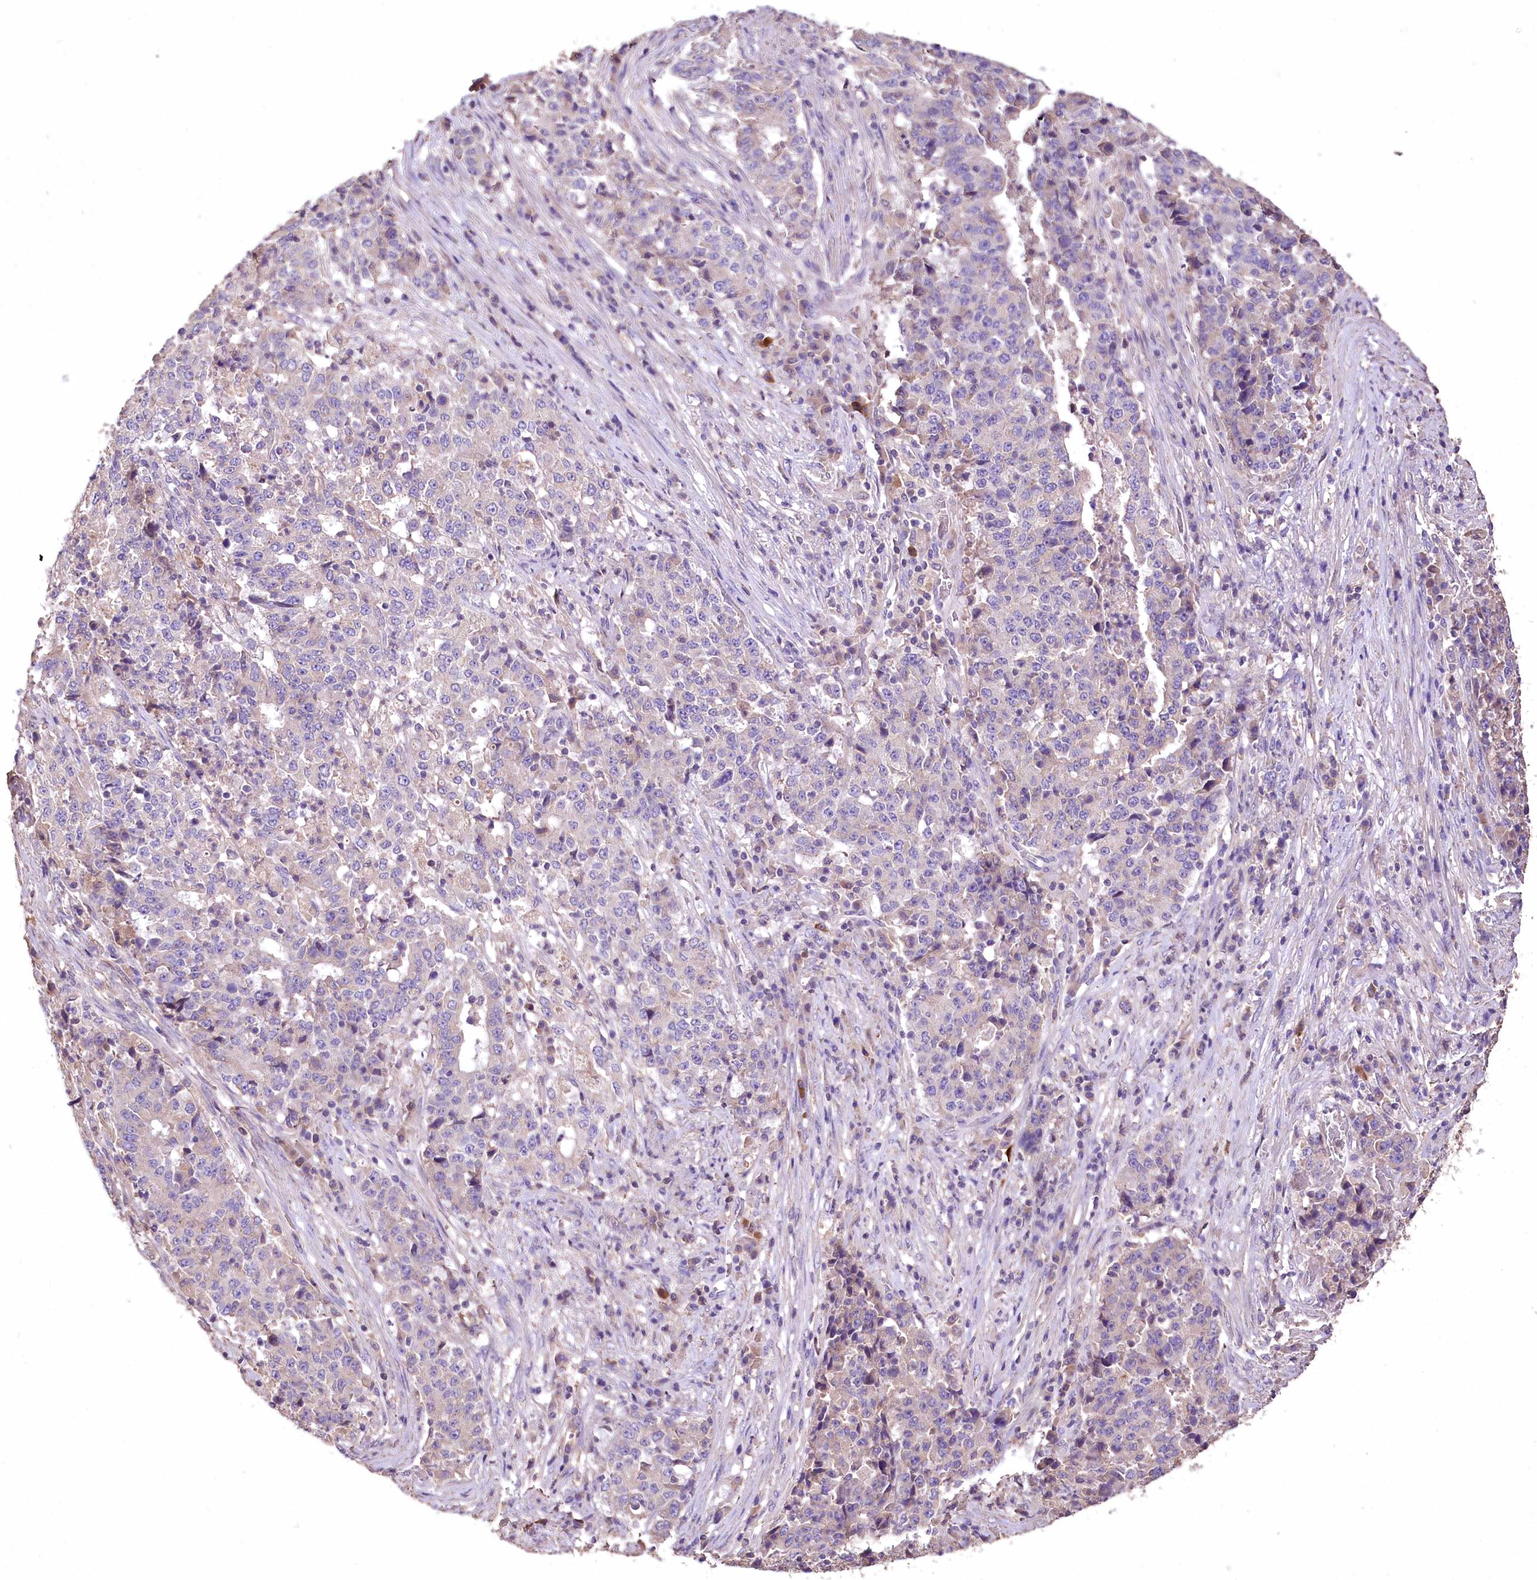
{"staining": {"intensity": "negative", "quantity": "none", "location": "none"}, "tissue": "stomach cancer", "cell_type": "Tumor cells", "image_type": "cancer", "snomed": [{"axis": "morphology", "description": "Adenocarcinoma, NOS"}, {"axis": "topography", "description": "Stomach"}], "caption": "Tumor cells are negative for brown protein staining in stomach cancer.", "gene": "PCYOX1L", "patient": {"sex": "male", "age": 59}}